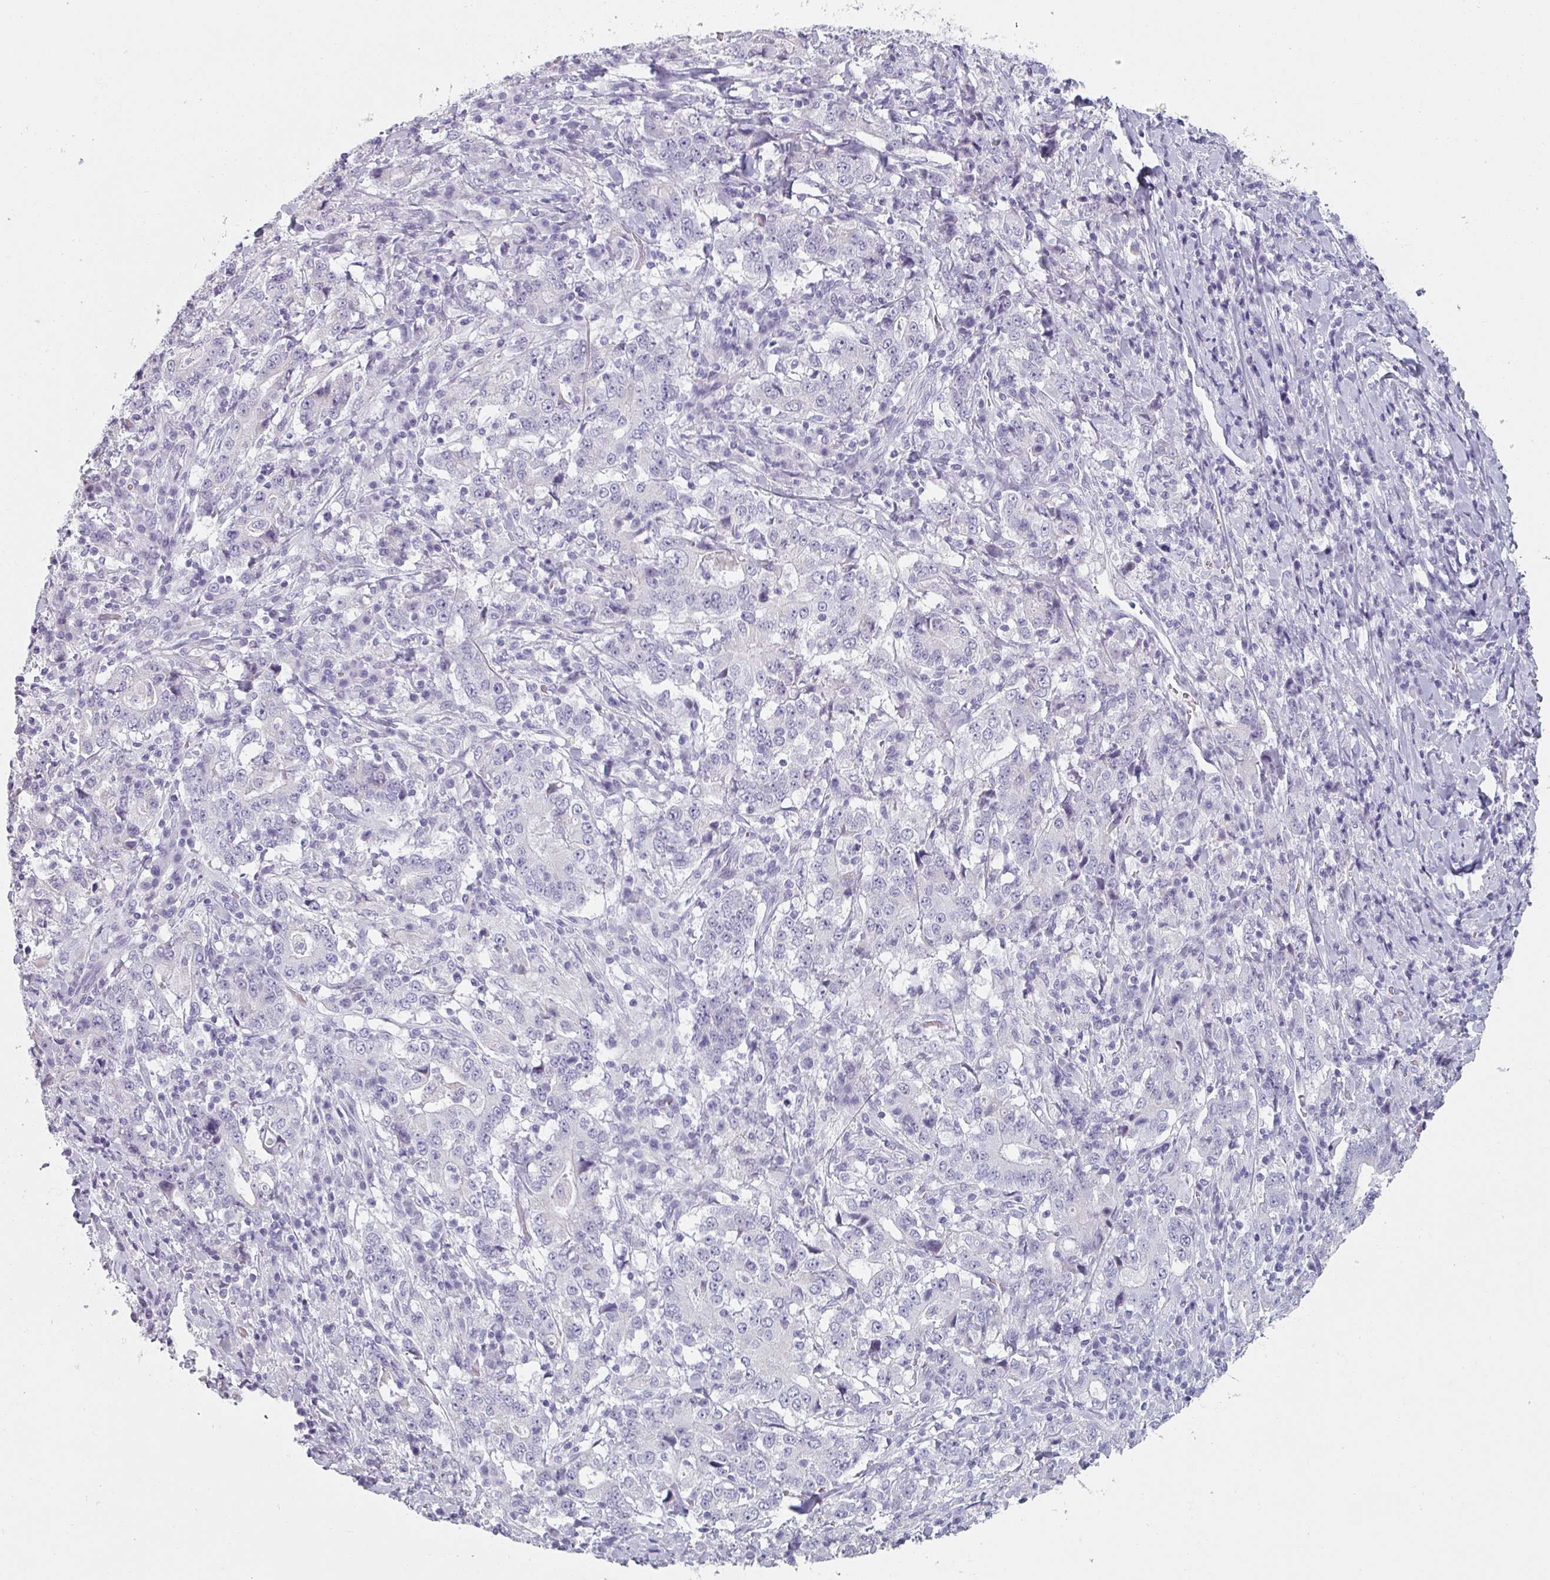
{"staining": {"intensity": "negative", "quantity": "none", "location": "none"}, "tissue": "stomach cancer", "cell_type": "Tumor cells", "image_type": "cancer", "snomed": [{"axis": "morphology", "description": "Normal tissue, NOS"}, {"axis": "morphology", "description": "Adenocarcinoma, NOS"}, {"axis": "topography", "description": "Stomach, upper"}, {"axis": "topography", "description": "Stomach"}], "caption": "The image exhibits no staining of tumor cells in adenocarcinoma (stomach).", "gene": "SFTPA1", "patient": {"sex": "male", "age": 59}}